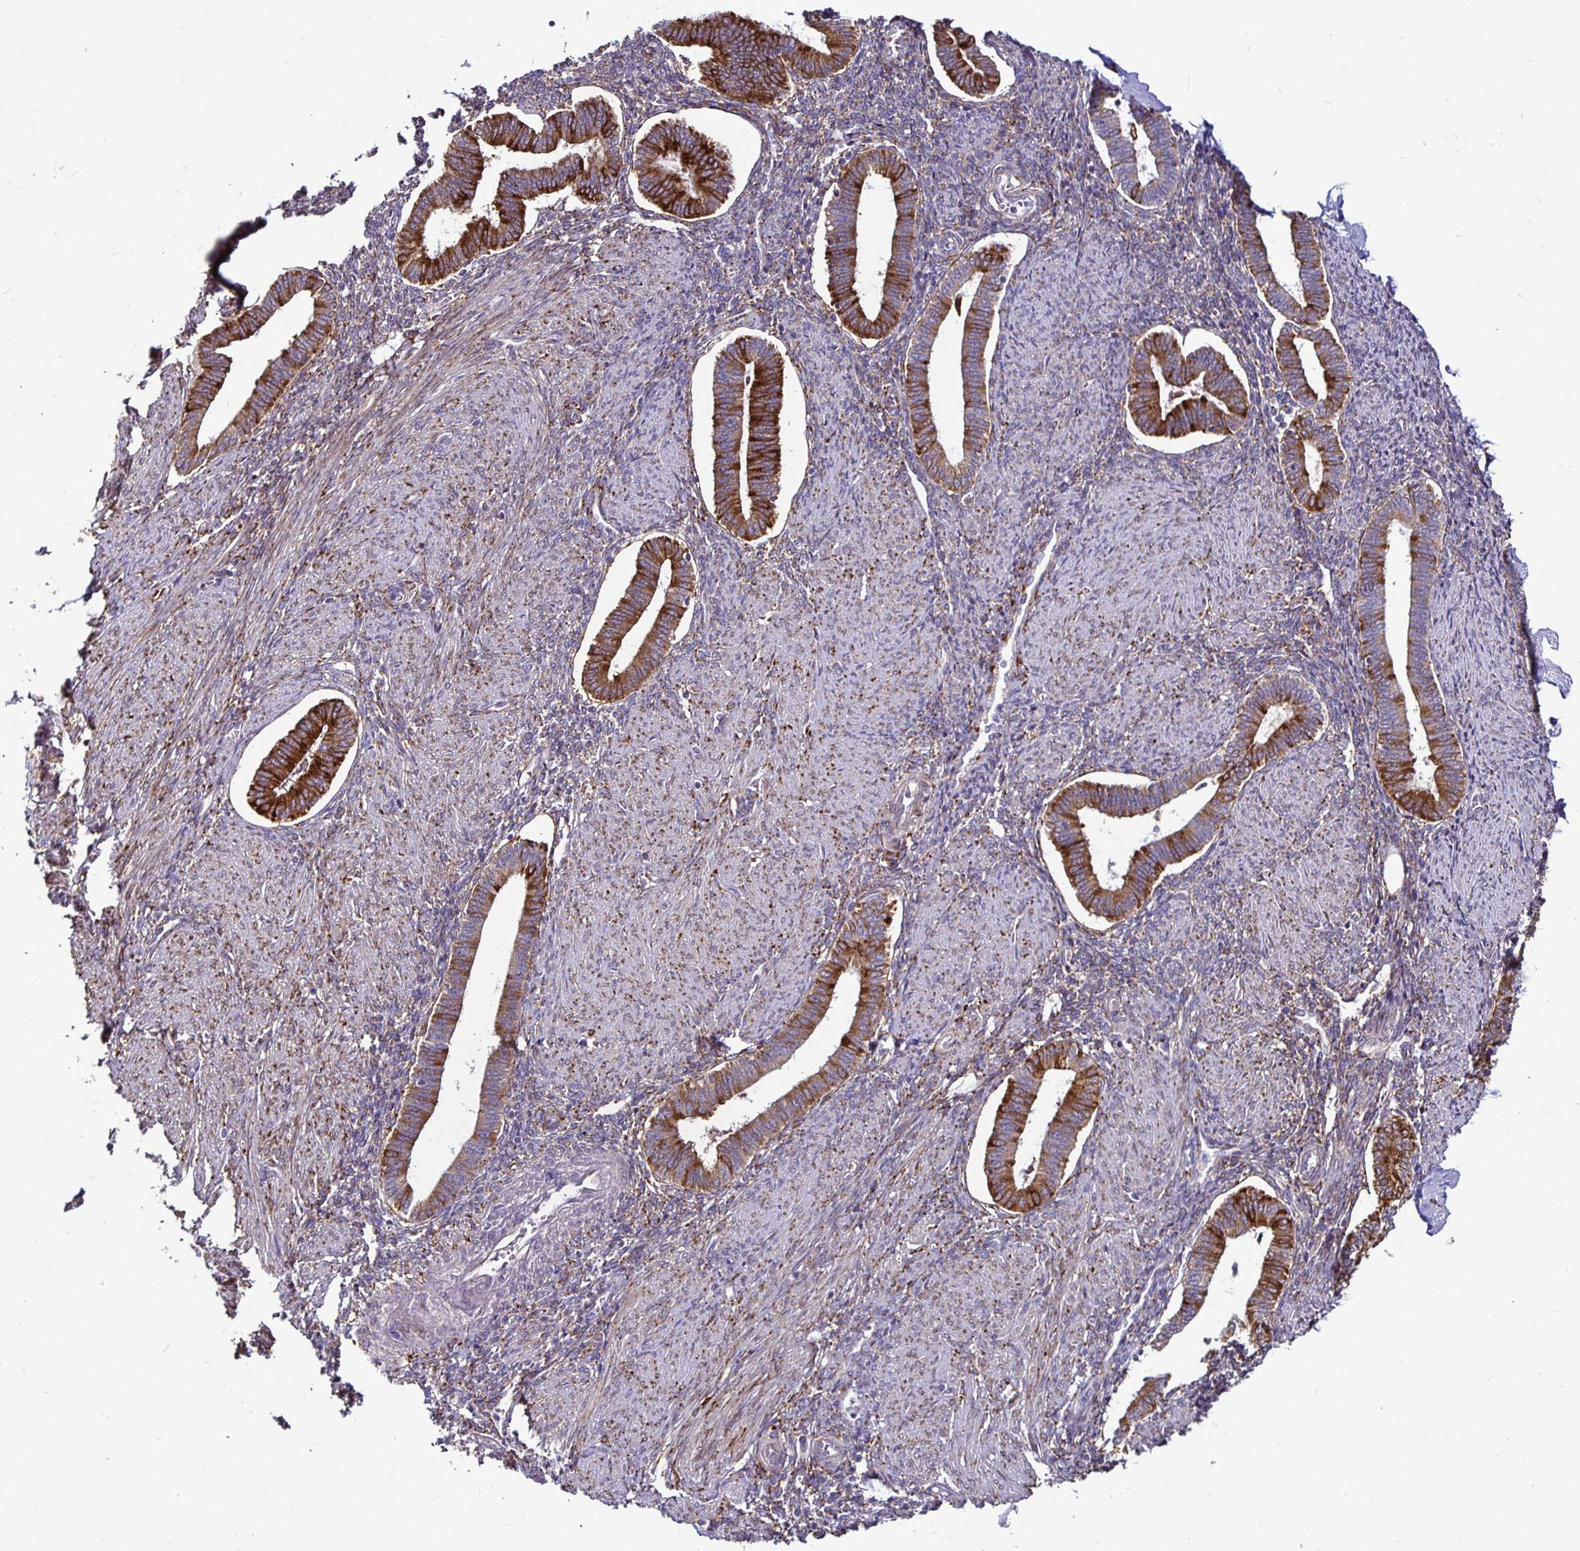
{"staining": {"intensity": "strong", "quantity": "25%-75%", "location": "cytoplasmic/membranous"}, "tissue": "endometrium", "cell_type": "Cells in endometrial stroma", "image_type": "normal", "snomed": [{"axis": "morphology", "description": "Normal tissue, NOS"}, {"axis": "topography", "description": "Endometrium"}], "caption": "Unremarkable endometrium exhibits strong cytoplasmic/membranous expression in about 25%-75% of cells in endometrial stroma (DAB IHC, brown staining for protein, blue staining for nuclei)..", "gene": "P4HA2", "patient": {"sex": "female", "age": 42}}